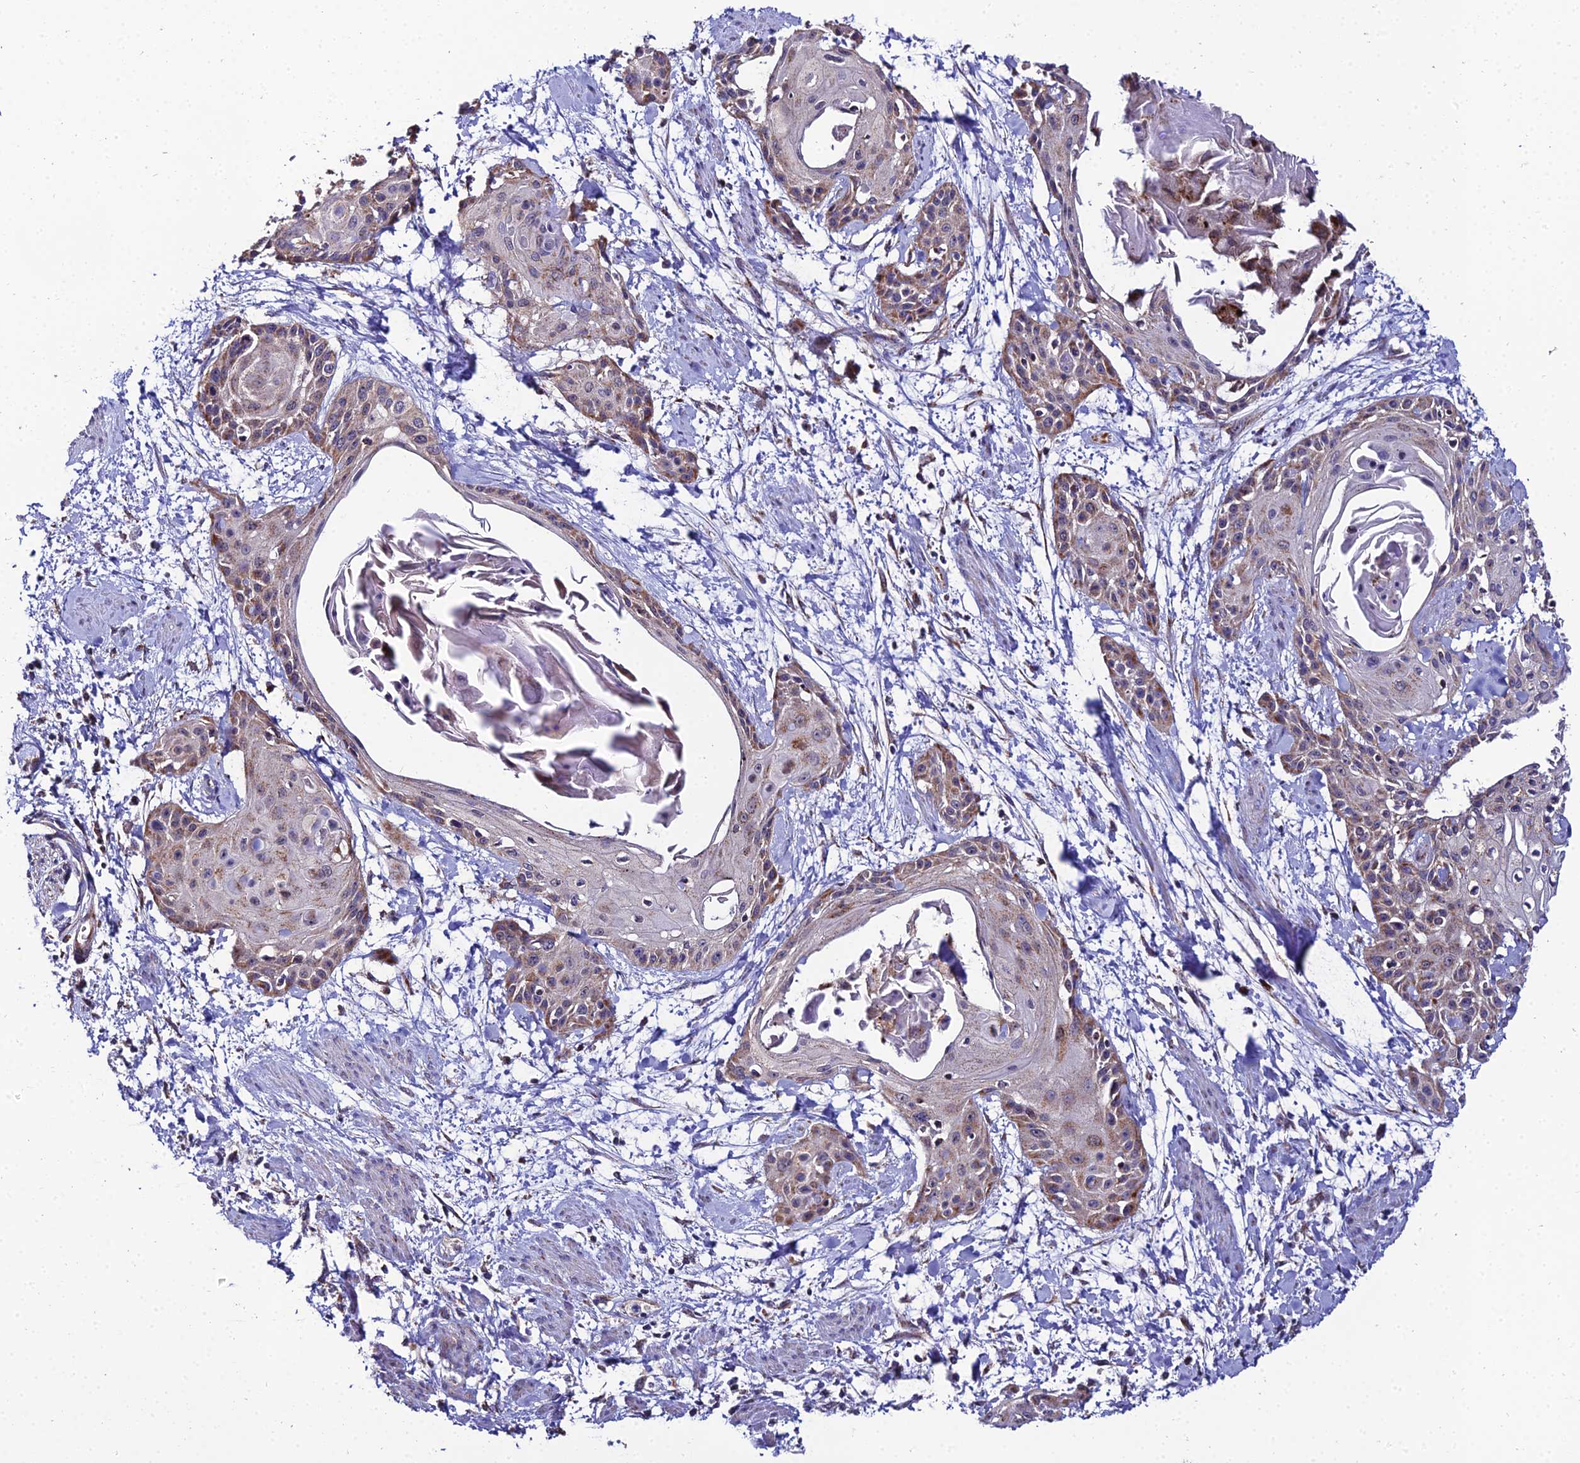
{"staining": {"intensity": "moderate", "quantity": "<25%", "location": "cytoplasmic/membranous"}, "tissue": "cervical cancer", "cell_type": "Tumor cells", "image_type": "cancer", "snomed": [{"axis": "morphology", "description": "Squamous cell carcinoma, NOS"}, {"axis": "topography", "description": "Cervix"}], "caption": "IHC (DAB (3,3'-diaminobenzidine)) staining of human cervical cancer demonstrates moderate cytoplasmic/membranous protein positivity in approximately <25% of tumor cells.", "gene": "PSMD2", "patient": {"sex": "female", "age": 57}}